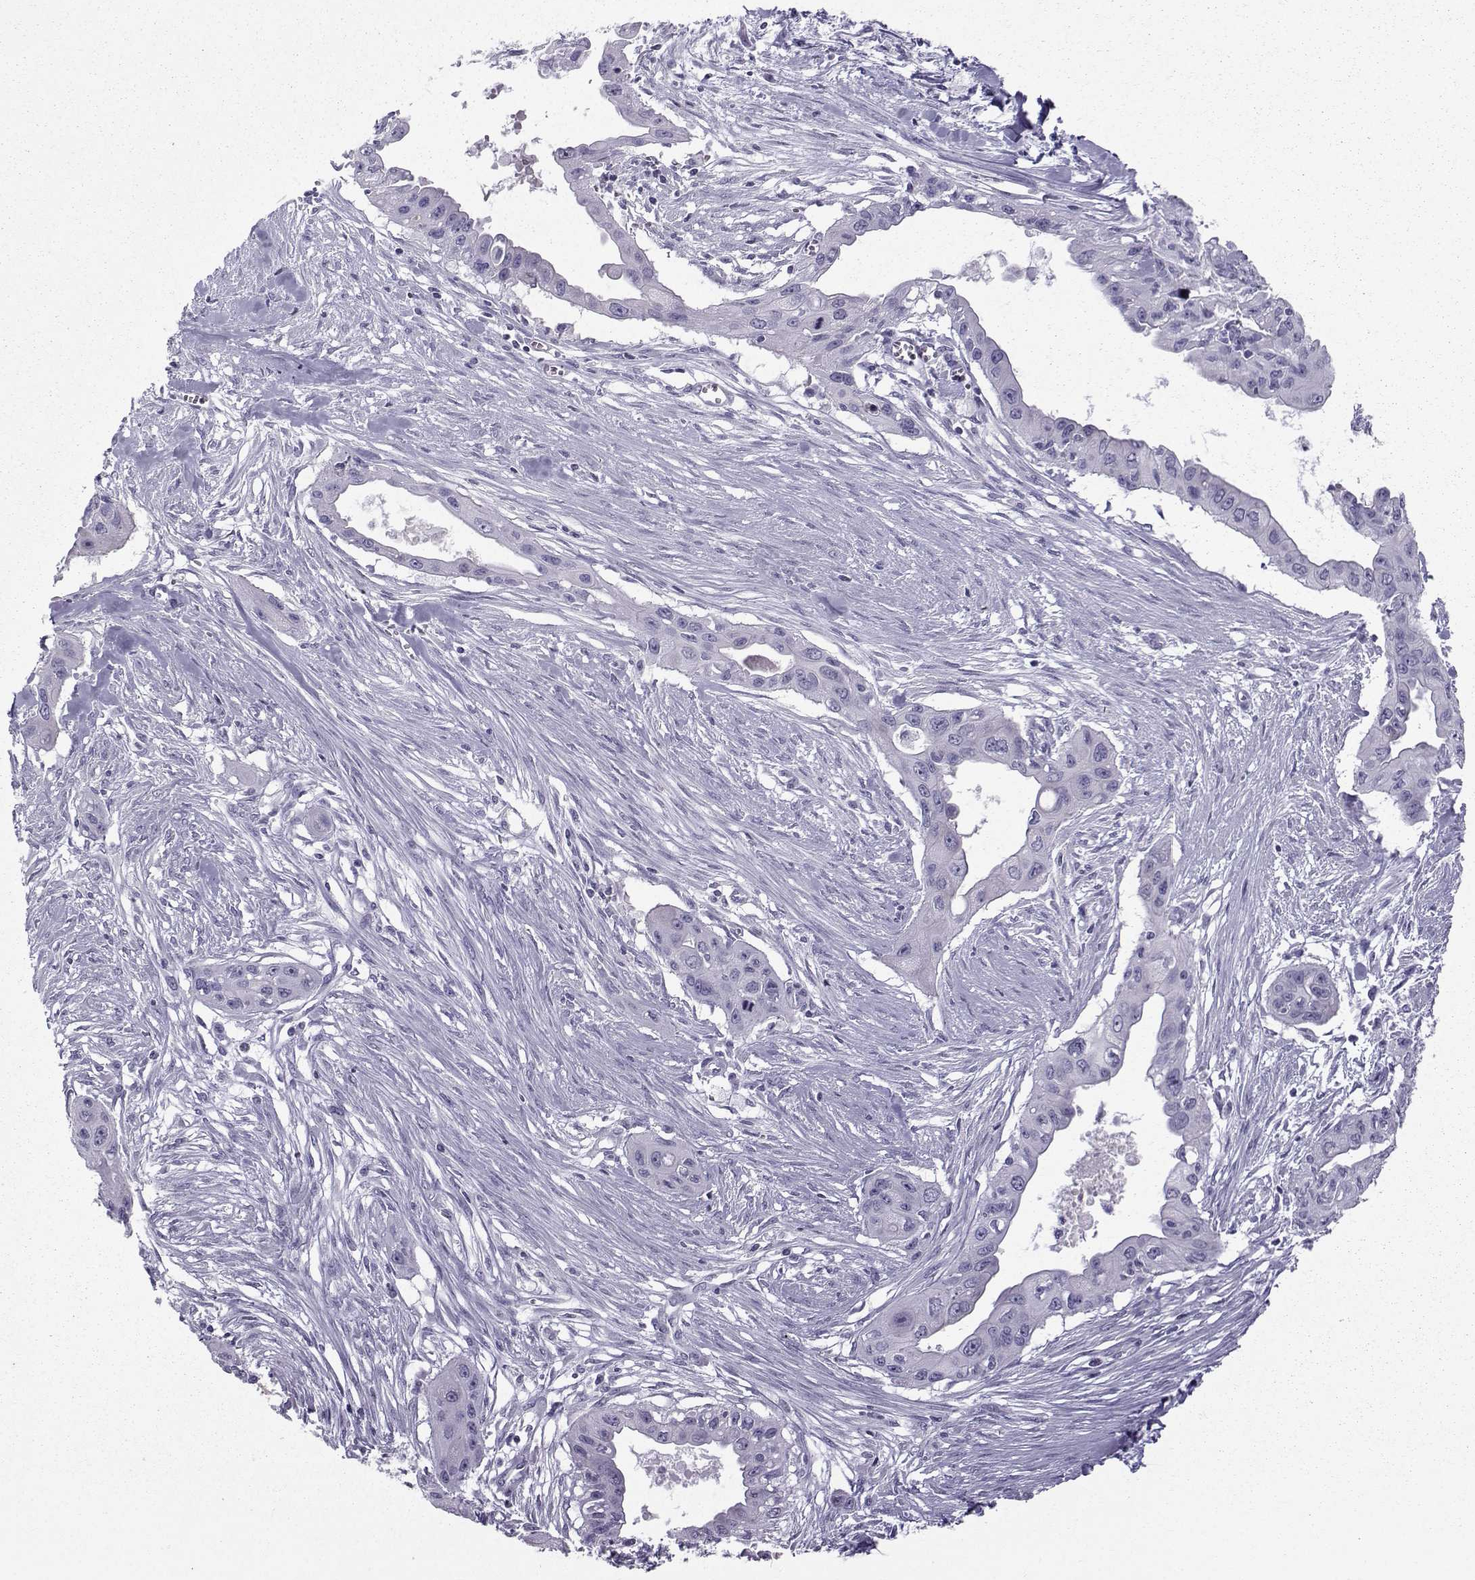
{"staining": {"intensity": "negative", "quantity": "none", "location": "none"}, "tissue": "pancreatic cancer", "cell_type": "Tumor cells", "image_type": "cancer", "snomed": [{"axis": "morphology", "description": "Adenocarcinoma, NOS"}, {"axis": "topography", "description": "Pancreas"}], "caption": "DAB (3,3'-diaminobenzidine) immunohistochemical staining of human pancreatic cancer demonstrates no significant positivity in tumor cells. The staining was performed using DAB (3,3'-diaminobenzidine) to visualize the protein expression in brown, while the nuclei were stained in blue with hematoxylin (Magnification: 20x).", "gene": "DMRT3", "patient": {"sex": "male", "age": 60}}